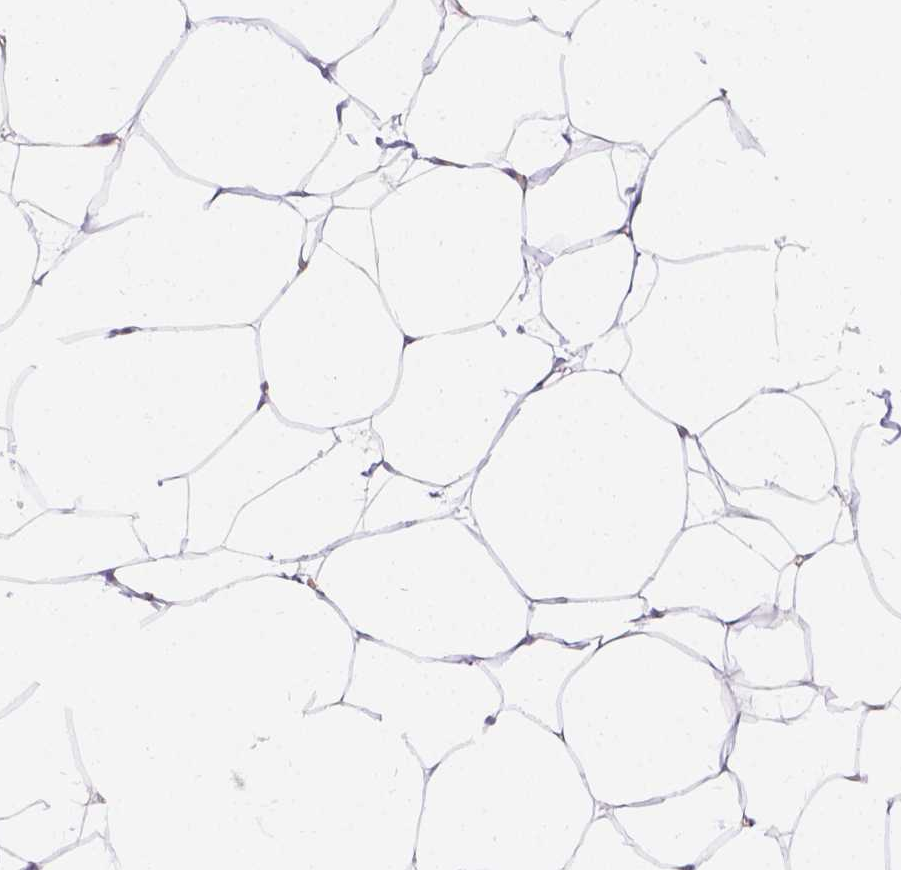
{"staining": {"intensity": "weak", "quantity": ">75%", "location": "cytoplasmic/membranous"}, "tissue": "breast", "cell_type": "Adipocytes", "image_type": "normal", "snomed": [{"axis": "morphology", "description": "Normal tissue, NOS"}, {"axis": "topography", "description": "Breast"}], "caption": "Adipocytes exhibit weak cytoplasmic/membranous staining in approximately >75% of cells in benign breast.", "gene": "PHF7", "patient": {"sex": "female", "age": 32}}